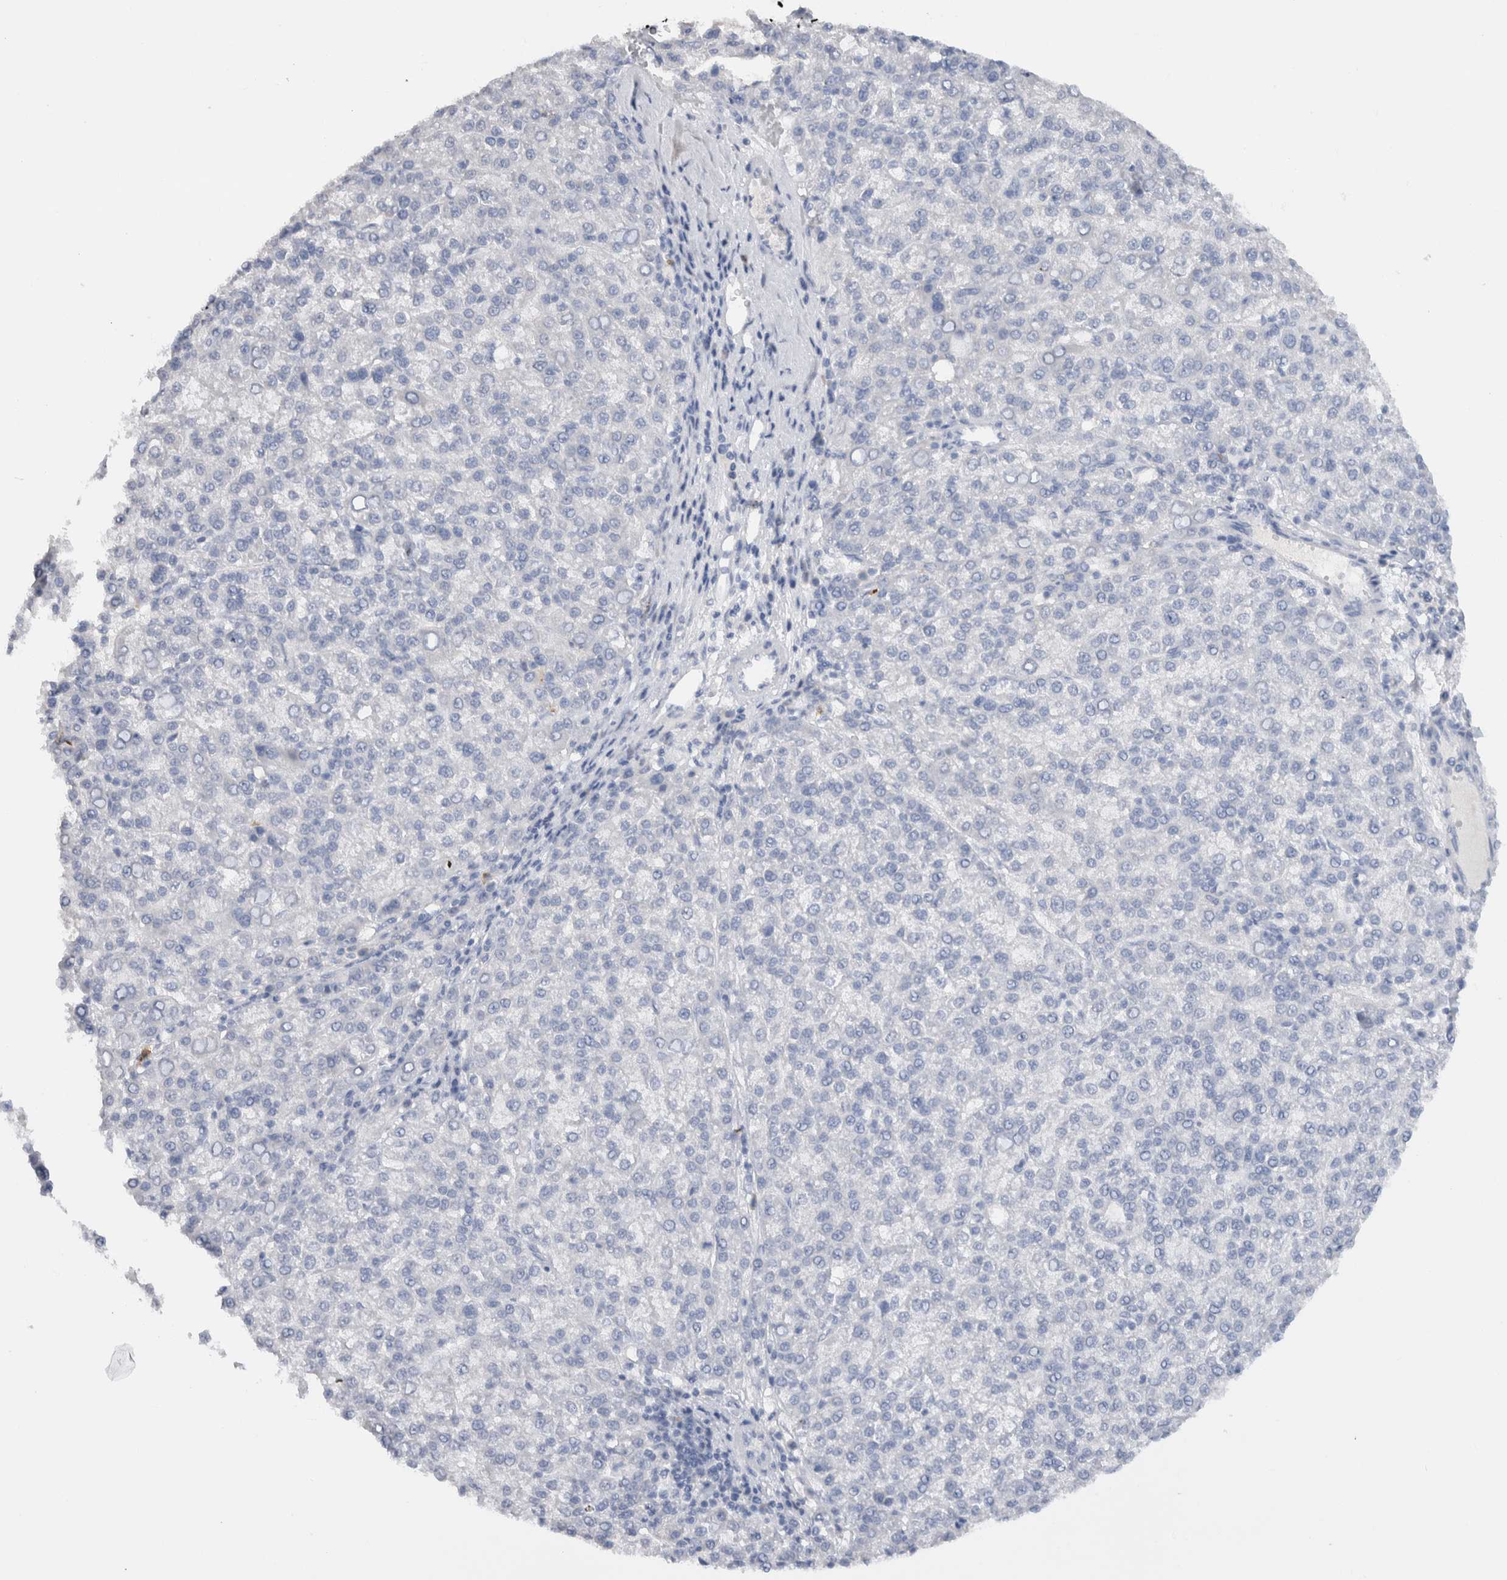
{"staining": {"intensity": "negative", "quantity": "none", "location": "none"}, "tissue": "liver cancer", "cell_type": "Tumor cells", "image_type": "cancer", "snomed": [{"axis": "morphology", "description": "Carcinoma, Hepatocellular, NOS"}, {"axis": "topography", "description": "Liver"}], "caption": "There is no significant positivity in tumor cells of liver cancer. (Brightfield microscopy of DAB immunohistochemistry (IHC) at high magnification).", "gene": "LAMP3", "patient": {"sex": "female", "age": 58}}